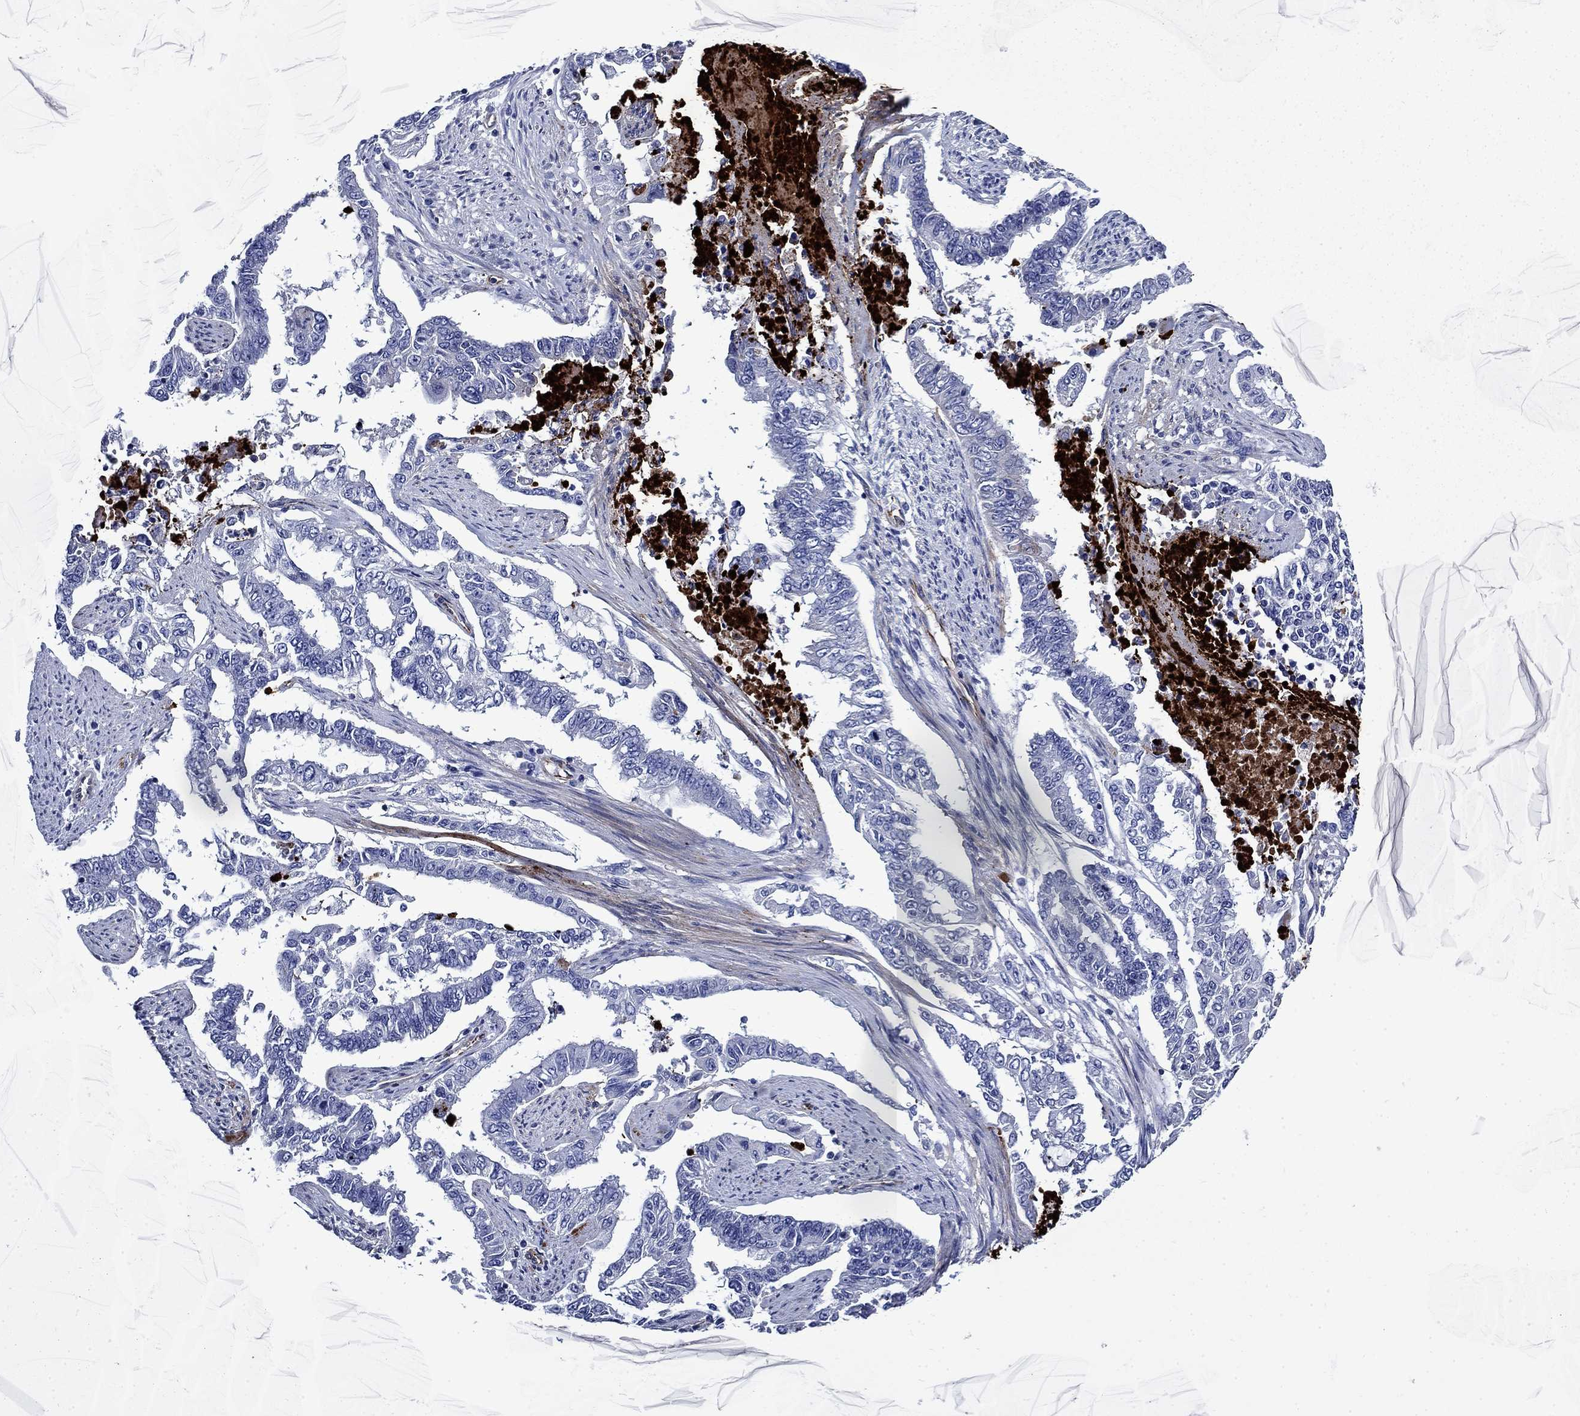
{"staining": {"intensity": "negative", "quantity": "none", "location": "none"}, "tissue": "endometrial cancer", "cell_type": "Tumor cells", "image_type": "cancer", "snomed": [{"axis": "morphology", "description": "Adenocarcinoma, NOS"}, {"axis": "topography", "description": "Uterus"}], "caption": "Photomicrograph shows no significant protein expression in tumor cells of adenocarcinoma (endometrial). (DAB IHC, high magnification).", "gene": "VTN", "patient": {"sex": "female", "age": 59}}